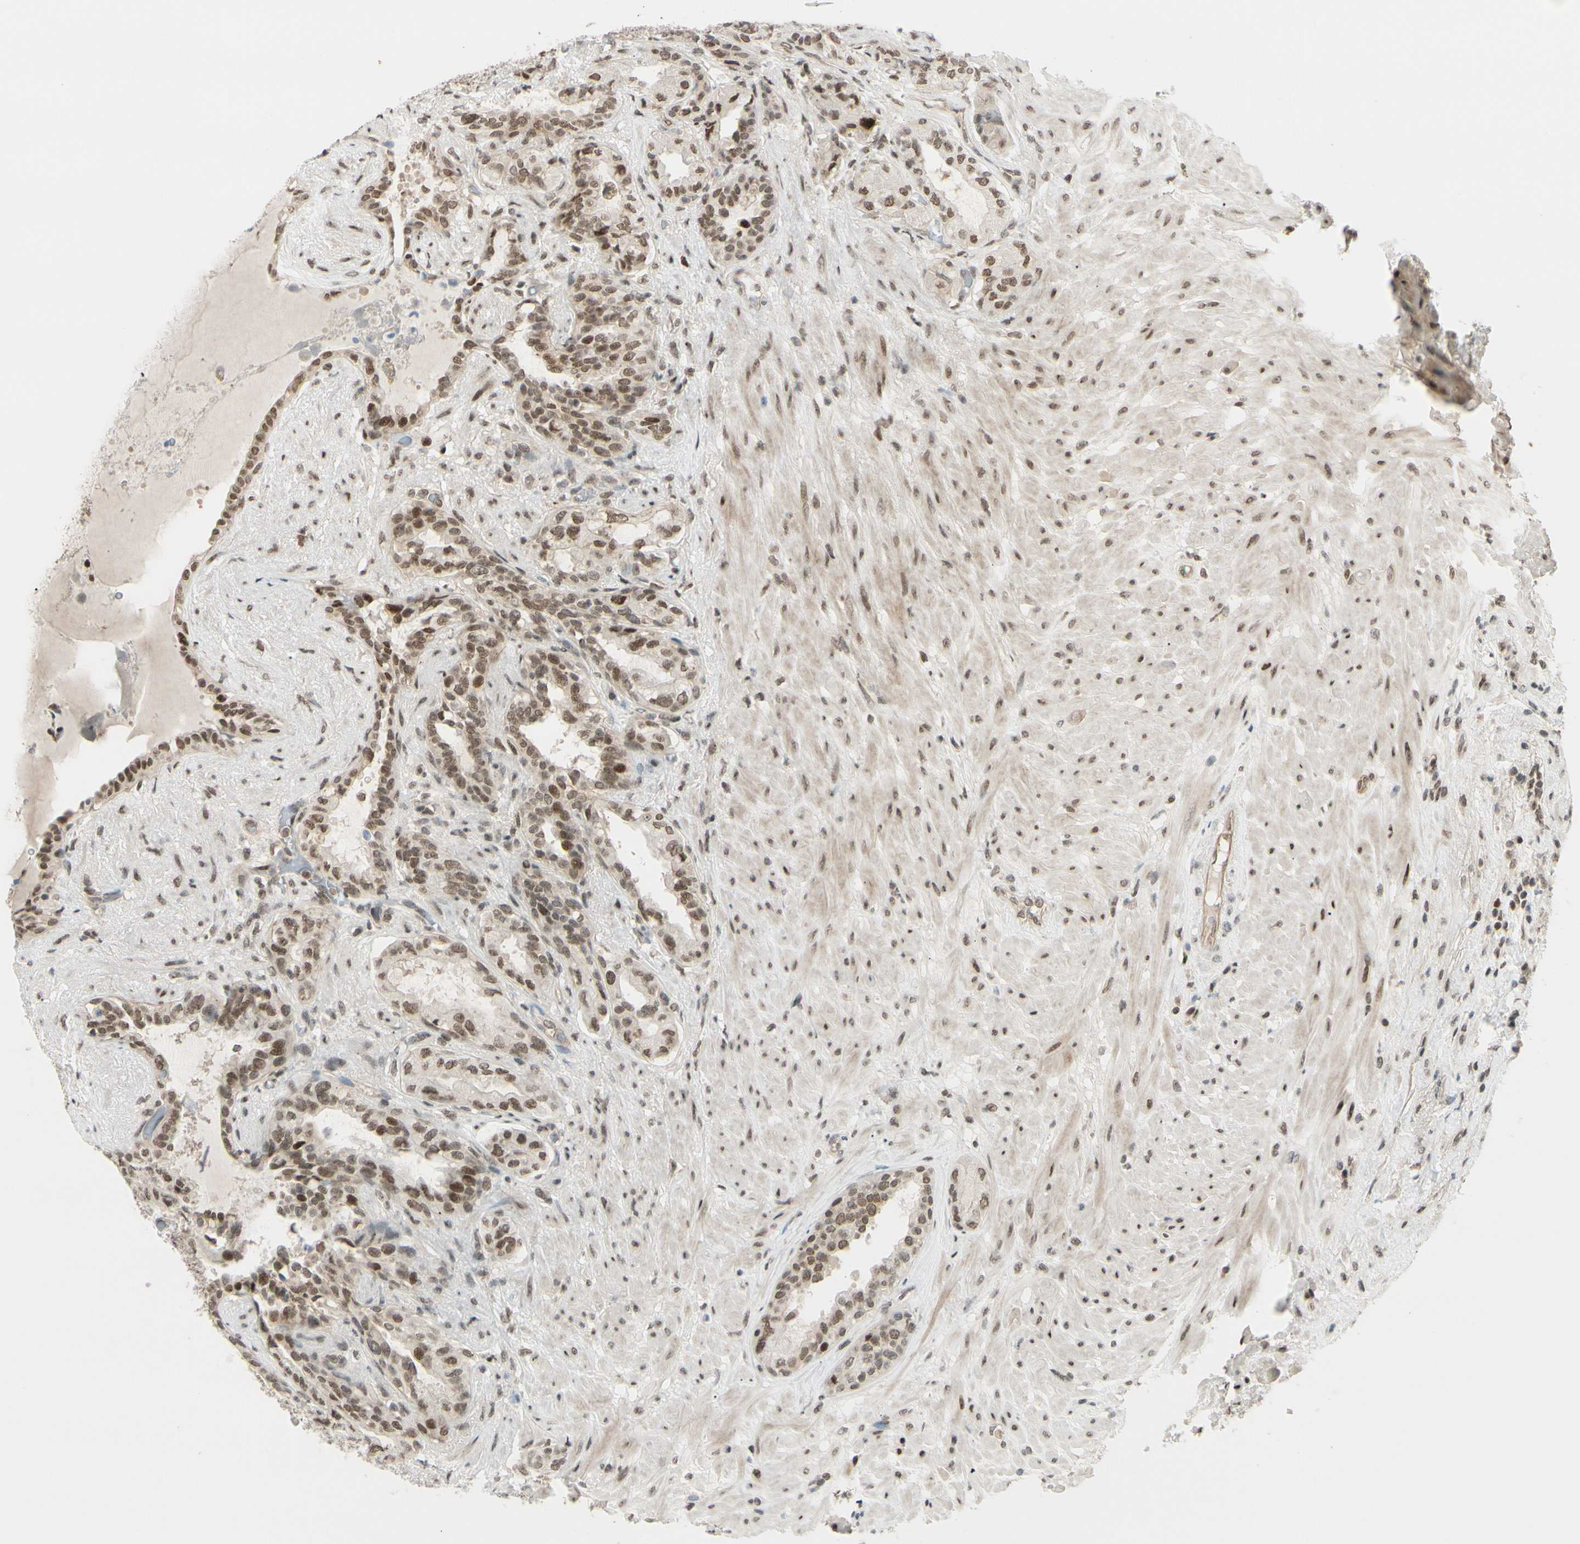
{"staining": {"intensity": "moderate", "quantity": ">75%", "location": "nuclear"}, "tissue": "seminal vesicle", "cell_type": "Glandular cells", "image_type": "normal", "snomed": [{"axis": "morphology", "description": "Normal tissue, NOS"}, {"axis": "topography", "description": "Seminal veicle"}], "caption": "Glandular cells reveal medium levels of moderate nuclear positivity in approximately >75% of cells in benign human seminal vesicle. (DAB IHC with brightfield microscopy, high magnification).", "gene": "SUFU", "patient": {"sex": "male", "age": 61}}